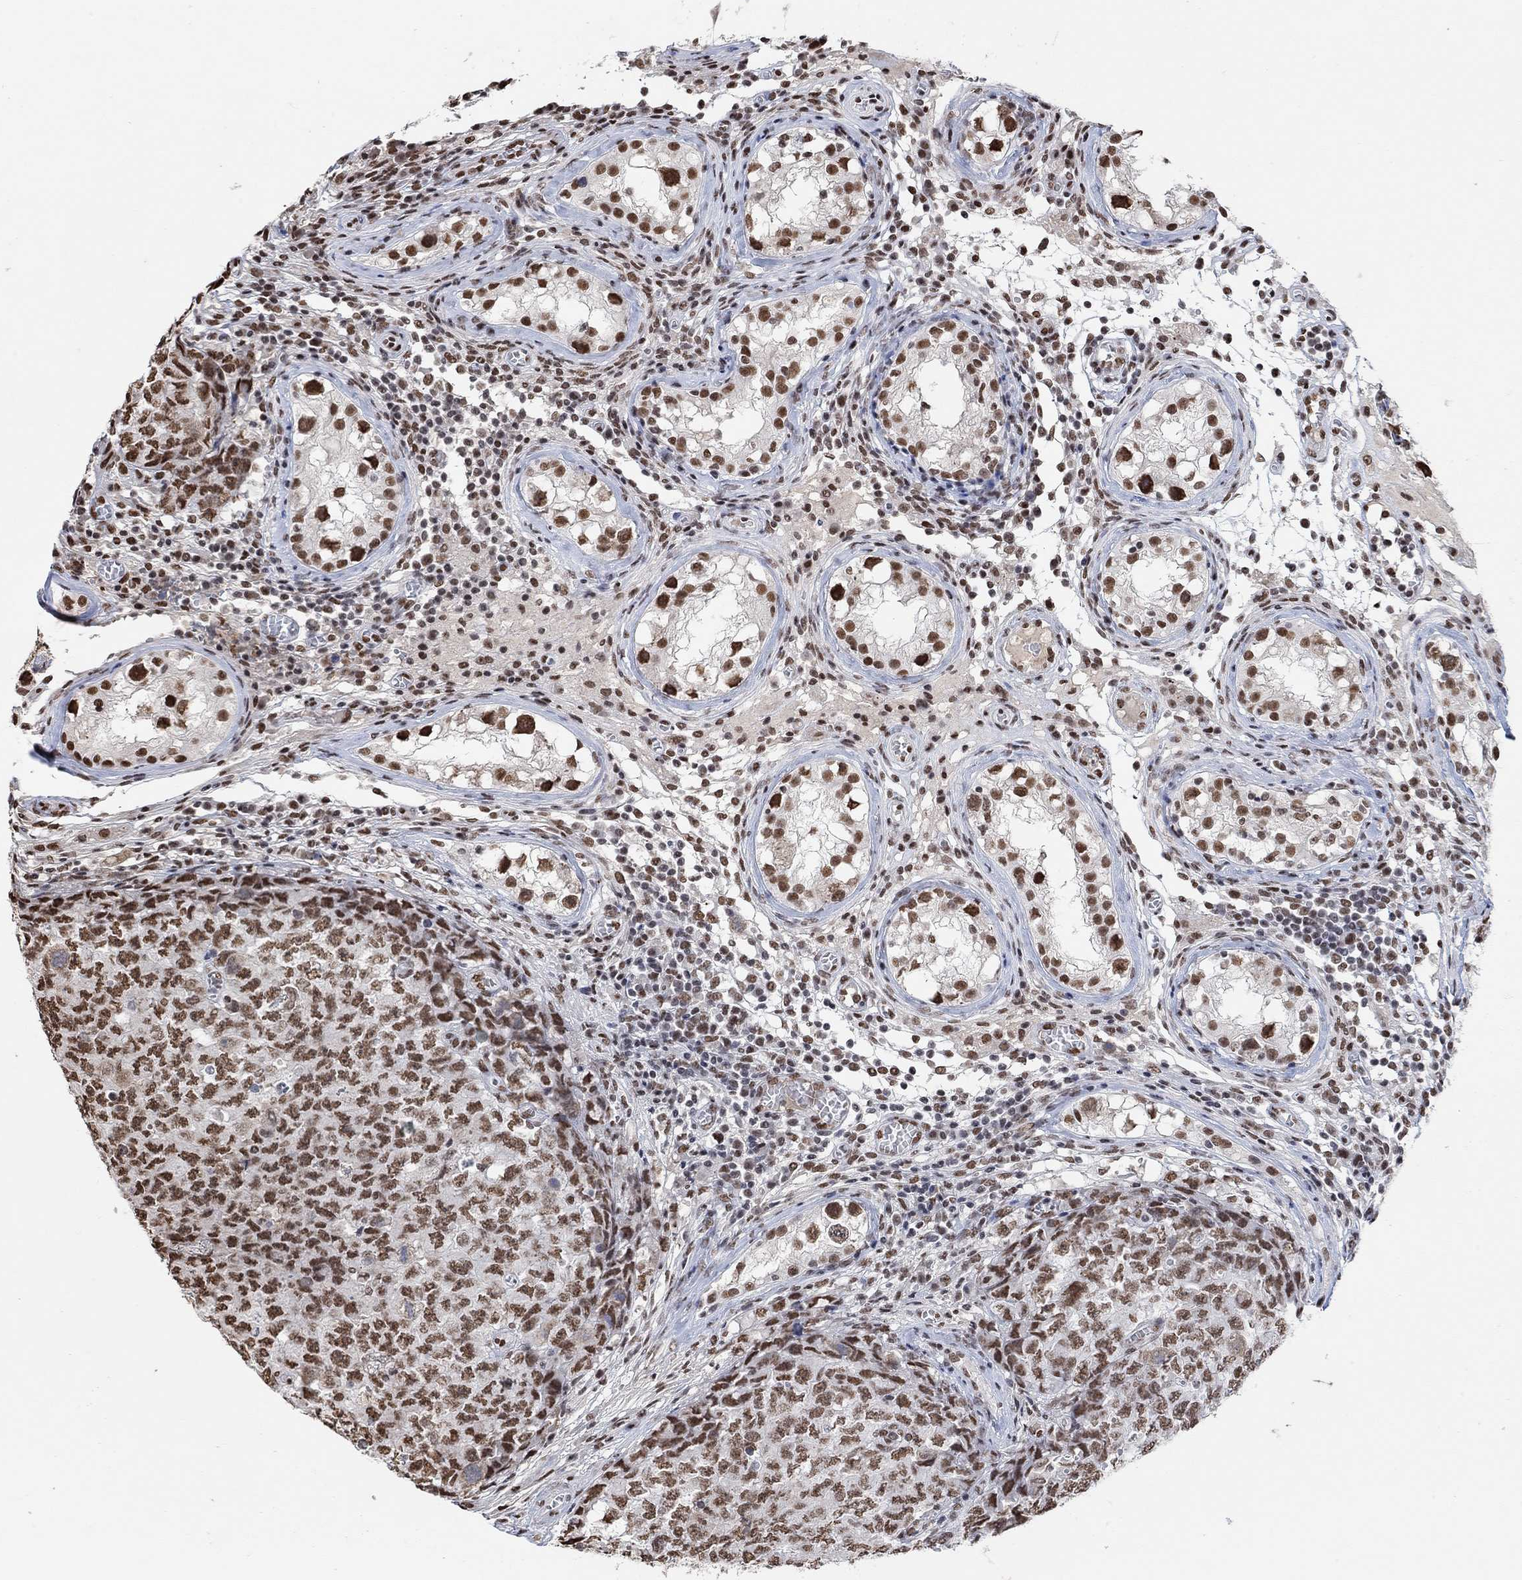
{"staining": {"intensity": "moderate", "quantity": ">75%", "location": "nuclear"}, "tissue": "testis cancer", "cell_type": "Tumor cells", "image_type": "cancer", "snomed": [{"axis": "morphology", "description": "Carcinoma, Embryonal, NOS"}, {"axis": "topography", "description": "Testis"}], "caption": "This photomicrograph demonstrates immunohistochemistry staining of testis embryonal carcinoma, with medium moderate nuclear positivity in about >75% of tumor cells.", "gene": "USP39", "patient": {"sex": "male", "age": 23}}